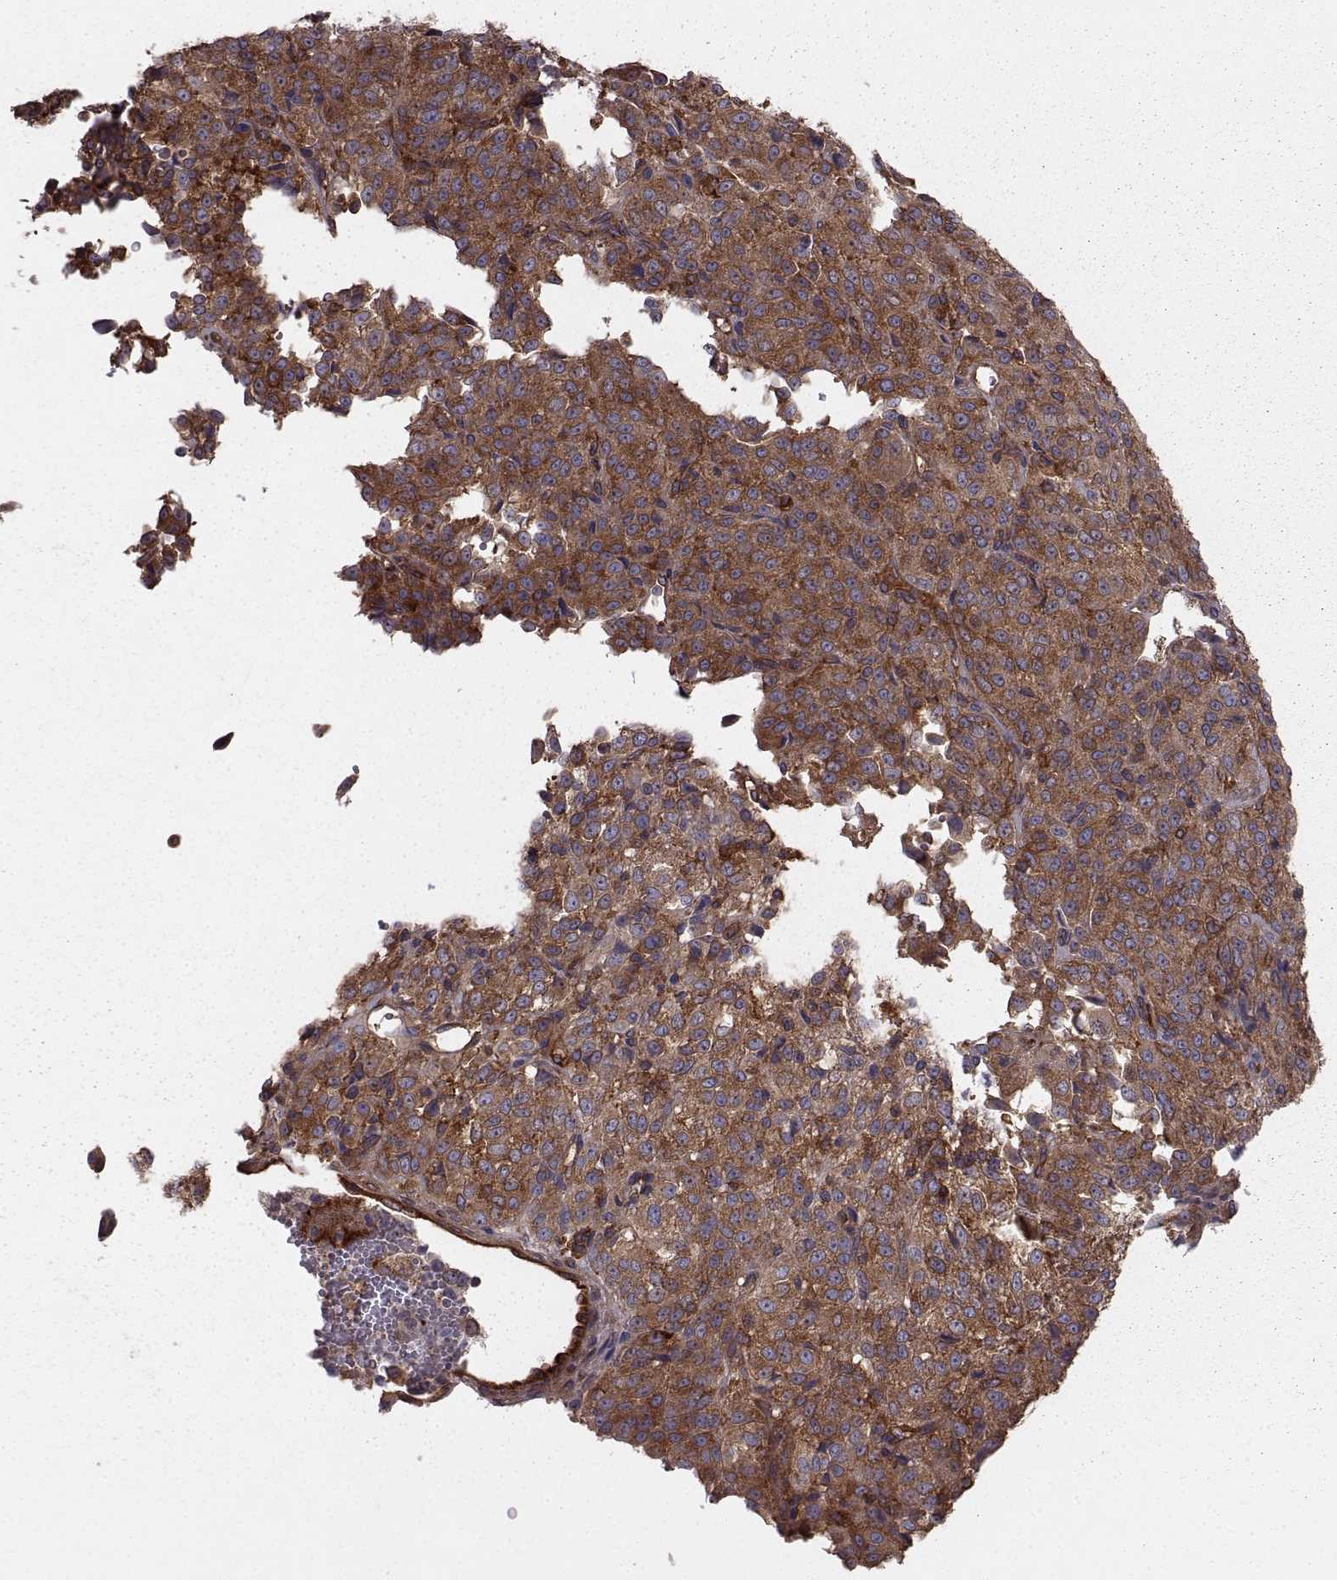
{"staining": {"intensity": "strong", "quantity": ">75%", "location": "cytoplasmic/membranous"}, "tissue": "melanoma", "cell_type": "Tumor cells", "image_type": "cancer", "snomed": [{"axis": "morphology", "description": "Malignant melanoma, Metastatic site"}, {"axis": "topography", "description": "Brain"}], "caption": "This image shows IHC staining of malignant melanoma (metastatic site), with high strong cytoplasmic/membranous expression in approximately >75% of tumor cells.", "gene": "RABGAP1", "patient": {"sex": "female", "age": 56}}